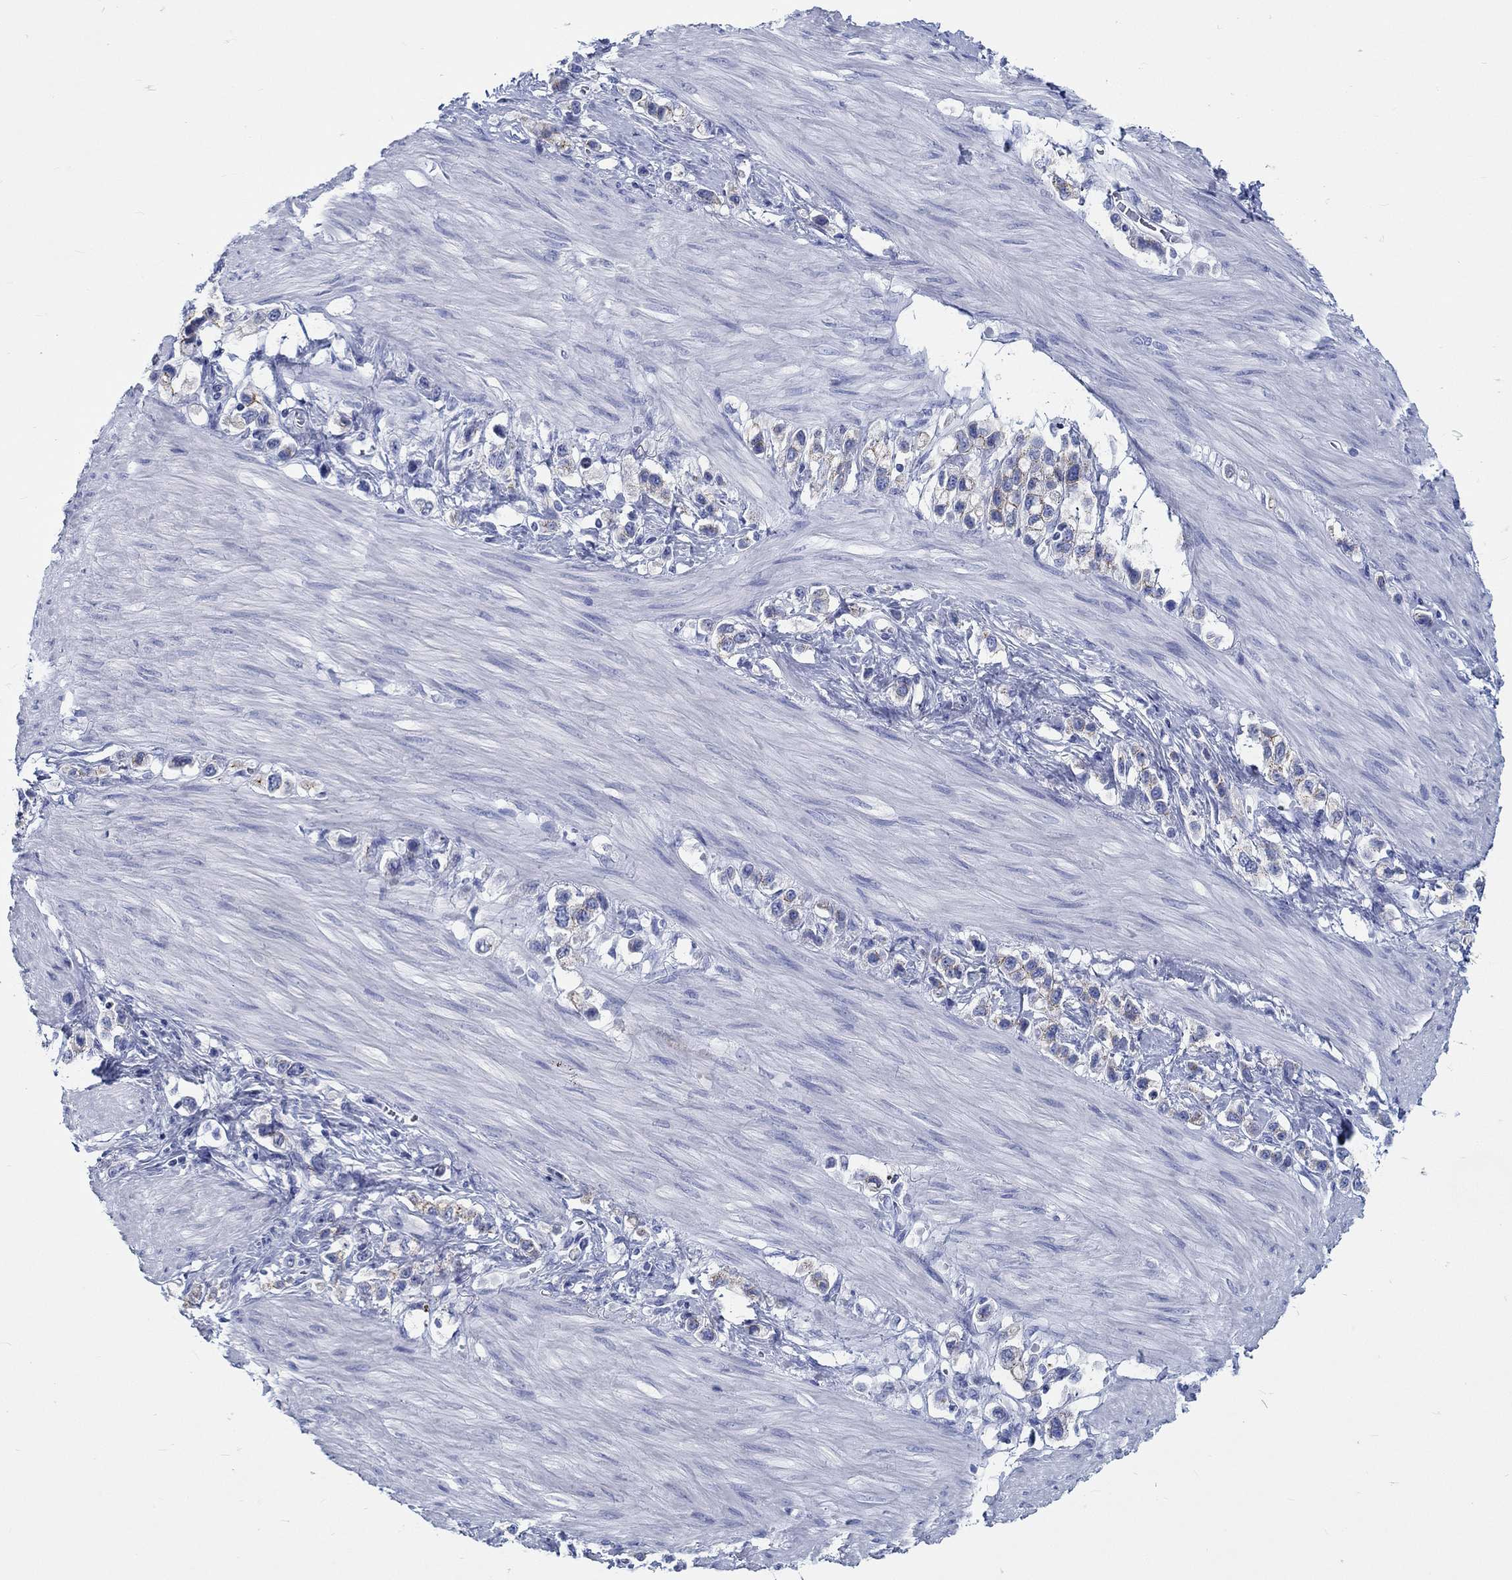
{"staining": {"intensity": "negative", "quantity": "none", "location": "none"}, "tissue": "stomach cancer", "cell_type": "Tumor cells", "image_type": "cancer", "snomed": [{"axis": "morphology", "description": "Normal tissue, NOS"}, {"axis": "morphology", "description": "Adenocarcinoma, NOS"}, {"axis": "morphology", "description": "Adenocarcinoma, High grade"}, {"axis": "topography", "description": "Stomach, upper"}, {"axis": "topography", "description": "Stomach"}], "caption": "Protein analysis of adenocarcinoma (stomach) exhibits no significant positivity in tumor cells.", "gene": "RD3L", "patient": {"sex": "female", "age": 65}}